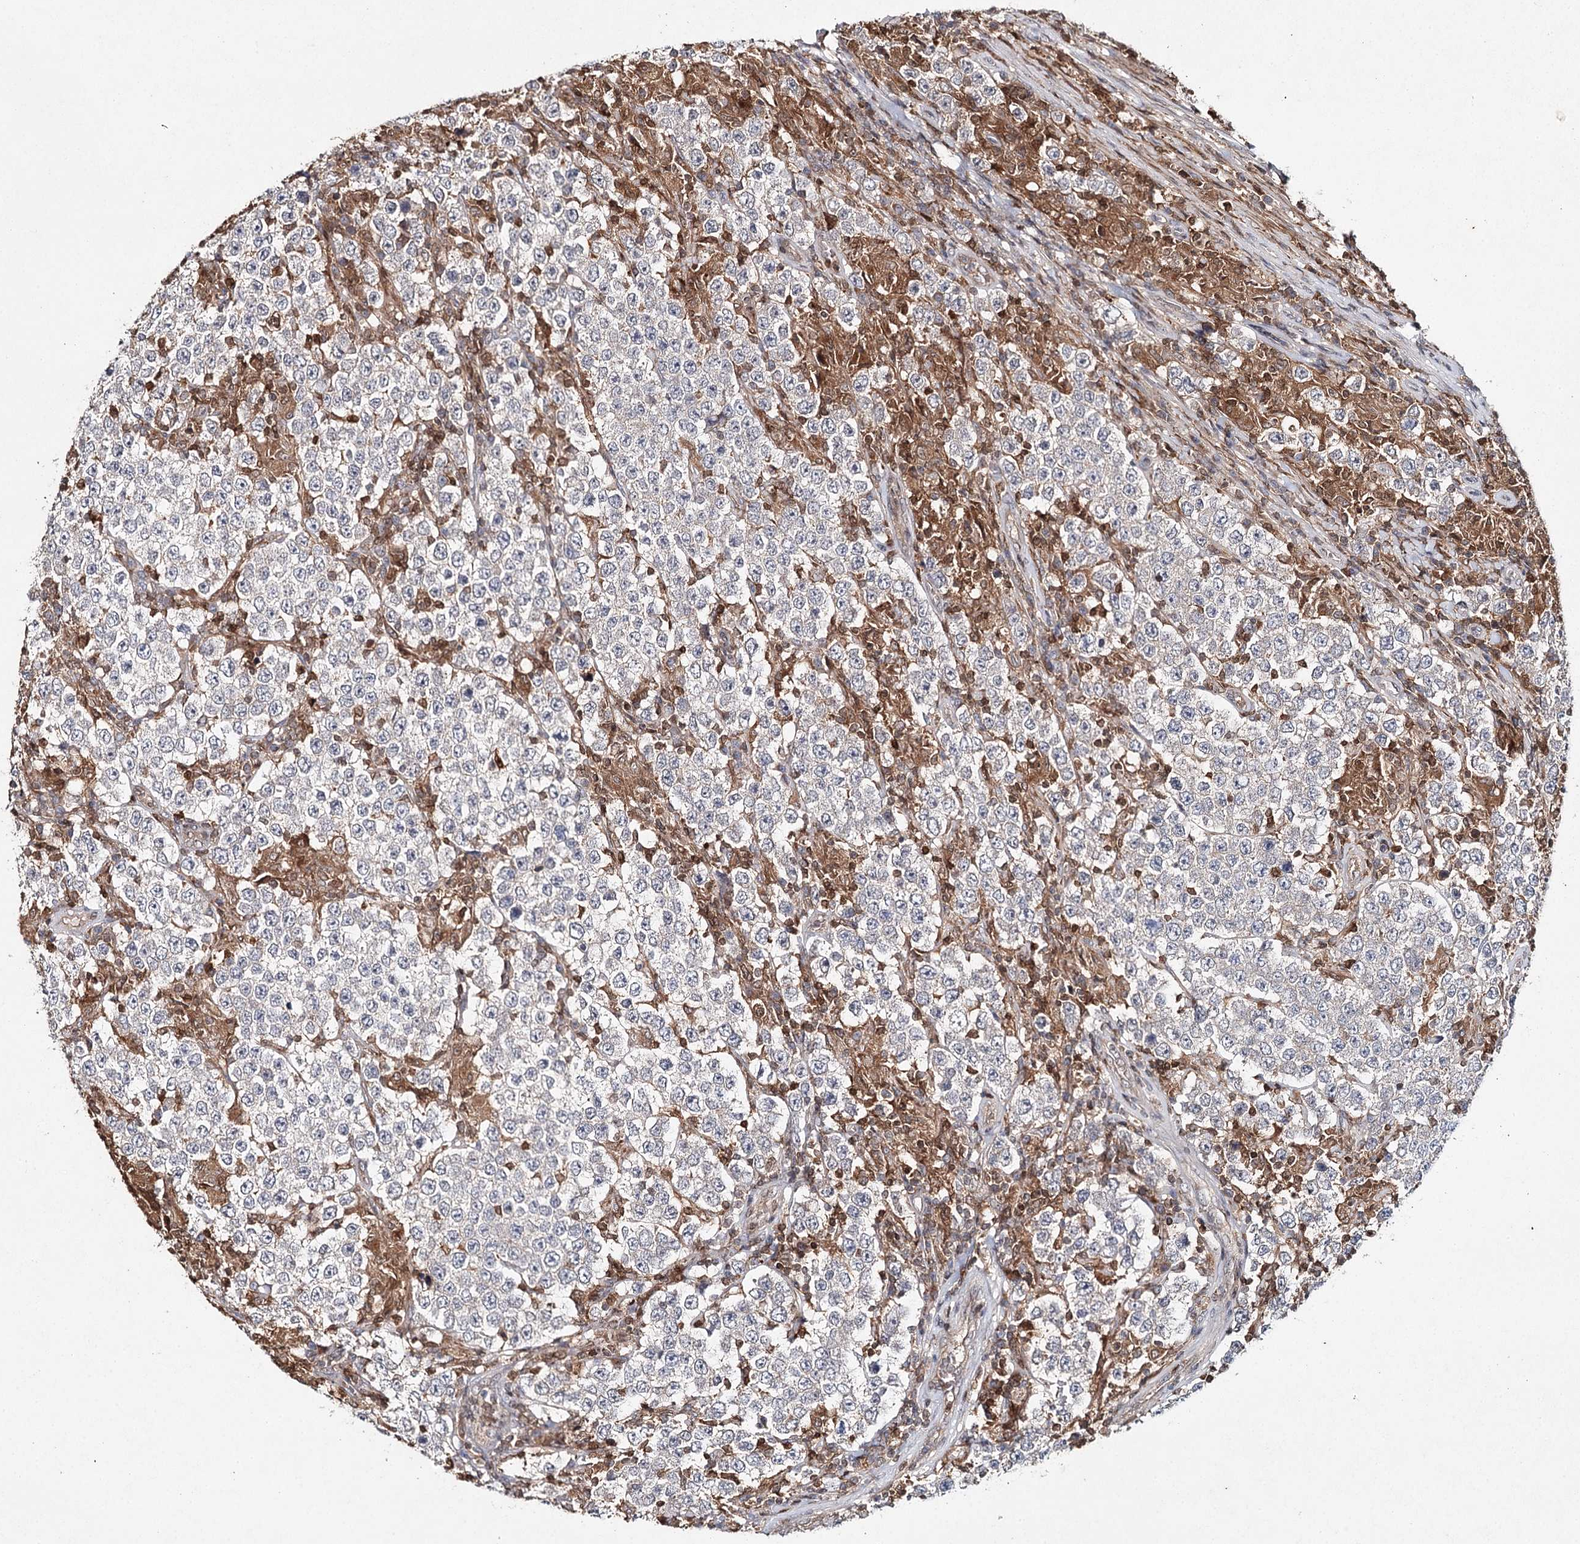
{"staining": {"intensity": "negative", "quantity": "none", "location": "none"}, "tissue": "testis cancer", "cell_type": "Tumor cells", "image_type": "cancer", "snomed": [{"axis": "morphology", "description": "Normal tissue, NOS"}, {"axis": "morphology", "description": "Urothelial carcinoma, High grade"}, {"axis": "morphology", "description": "Seminoma, NOS"}, {"axis": "morphology", "description": "Carcinoma, Embryonal, NOS"}, {"axis": "topography", "description": "Urinary bladder"}, {"axis": "topography", "description": "Testis"}], "caption": "This image is of testis embryonal carcinoma stained with IHC to label a protein in brown with the nuclei are counter-stained blue. There is no expression in tumor cells.", "gene": "SLC41A2", "patient": {"sex": "male", "age": 41}}